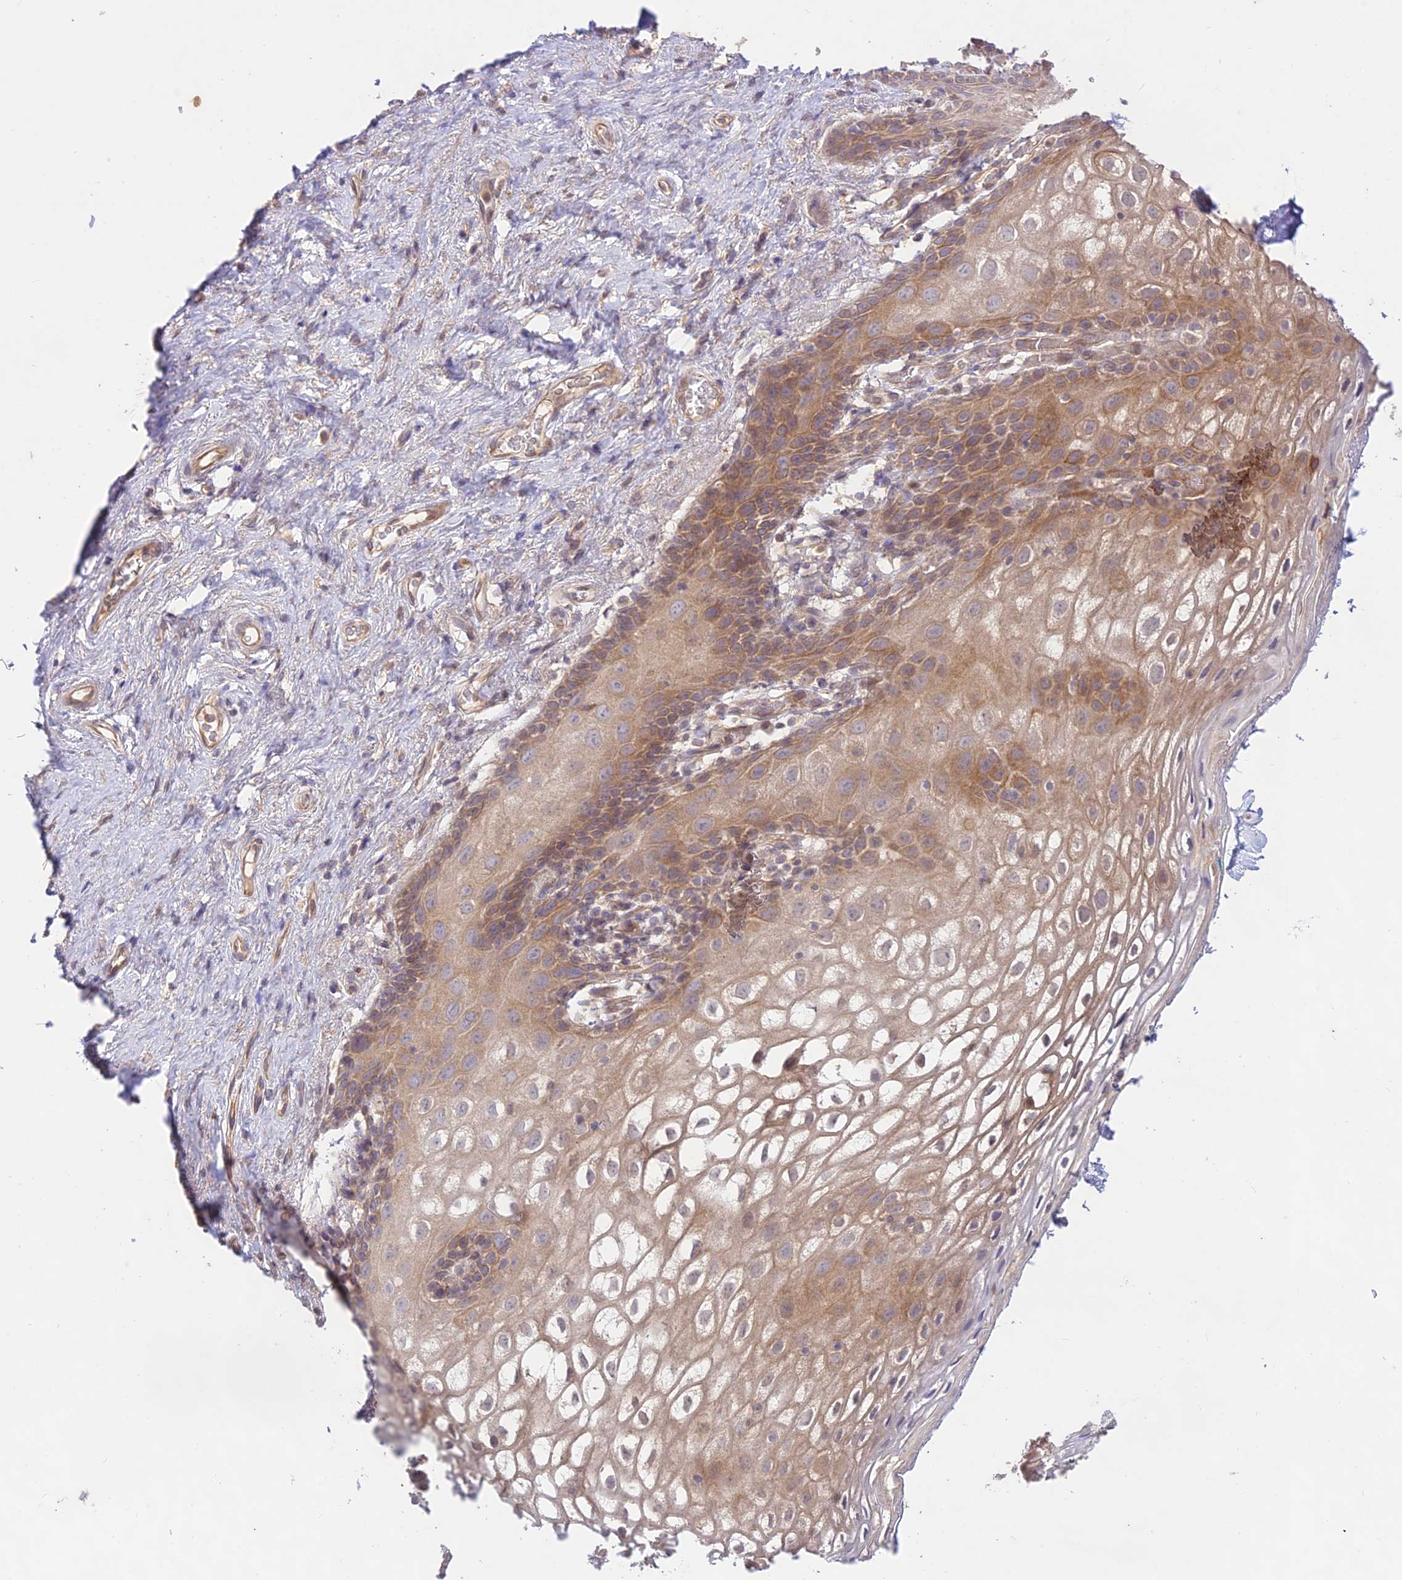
{"staining": {"intensity": "moderate", "quantity": ">75%", "location": "cytoplasmic/membranous"}, "tissue": "vagina", "cell_type": "Squamous epithelial cells", "image_type": "normal", "snomed": [{"axis": "morphology", "description": "Normal tissue, NOS"}, {"axis": "topography", "description": "Vagina"}, {"axis": "topography", "description": "Peripheral nerve tissue"}], "caption": "Protein staining displays moderate cytoplasmic/membranous staining in about >75% of squamous epithelial cells in benign vagina. The staining was performed using DAB to visualize the protein expression in brown, while the nuclei were stained in blue with hematoxylin (Magnification: 20x).", "gene": "TMEM259", "patient": {"sex": "female", "age": 71}}